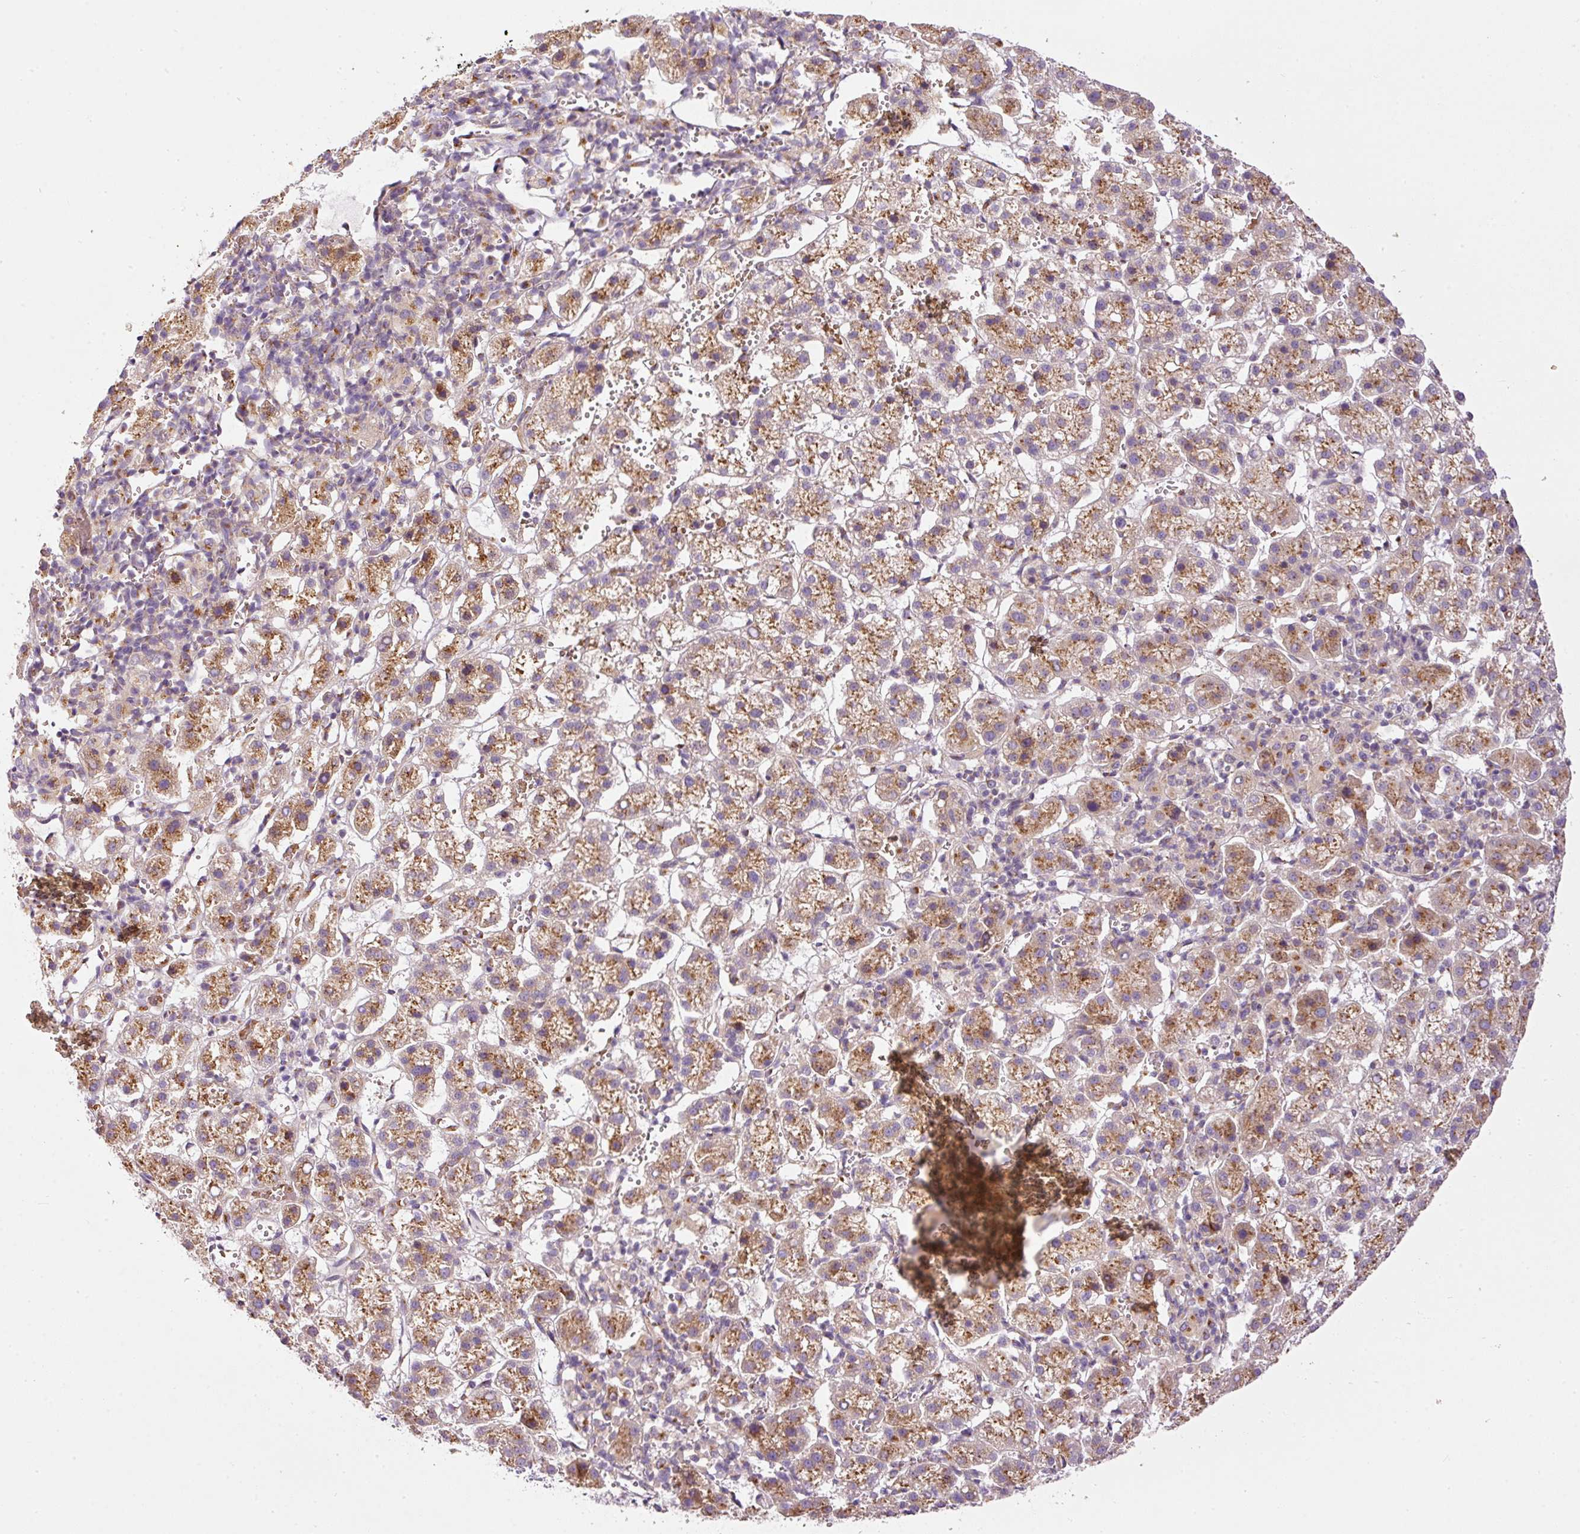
{"staining": {"intensity": "moderate", "quantity": ">75%", "location": "cytoplasmic/membranous"}, "tissue": "liver cancer", "cell_type": "Tumor cells", "image_type": "cancer", "snomed": [{"axis": "morphology", "description": "Carcinoma, Hepatocellular, NOS"}, {"axis": "topography", "description": "Liver"}], "caption": "There is medium levels of moderate cytoplasmic/membranous positivity in tumor cells of hepatocellular carcinoma (liver), as demonstrated by immunohistochemical staining (brown color).", "gene": "TBC1D2B", "patient": {"sex": "female", "age": 58}}